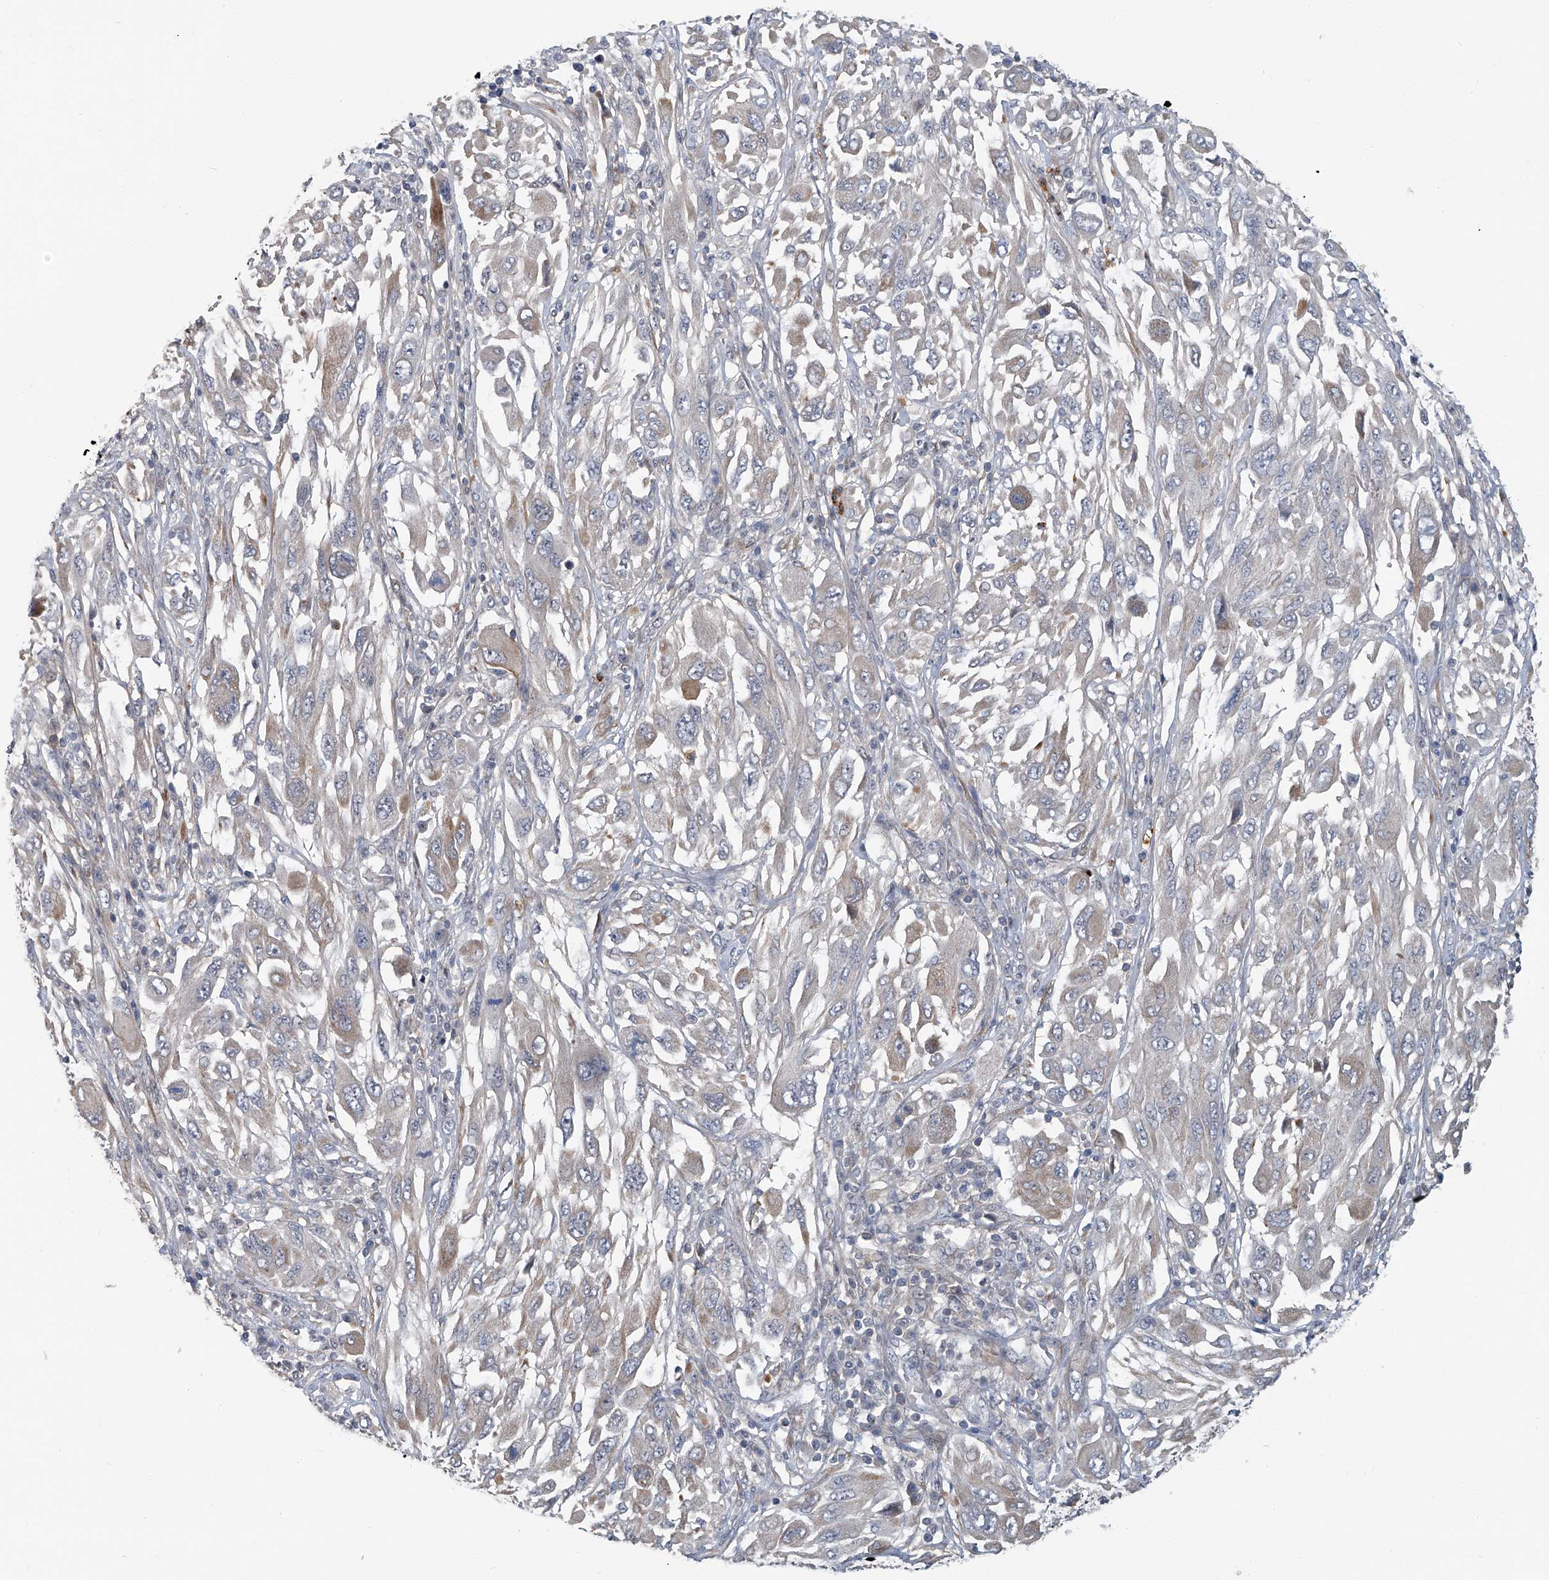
{"staining": {"intensity": "negative", "quantity": "none", "location": "none"}, "tissue": "melanoma", "cell_type": "Tumor cells", "image_type": "cancer", "snomed": [{"axis": "morphology", "description": "Malignant melanoma, NOS"}, {"axis": "topography", "description": "Skin"}], "caption": "The micrograph shows no staining of tumor cells in malignant melanoma.", "gene": "AKNAD1", "patient": {"sex": "female", "age": 91}}